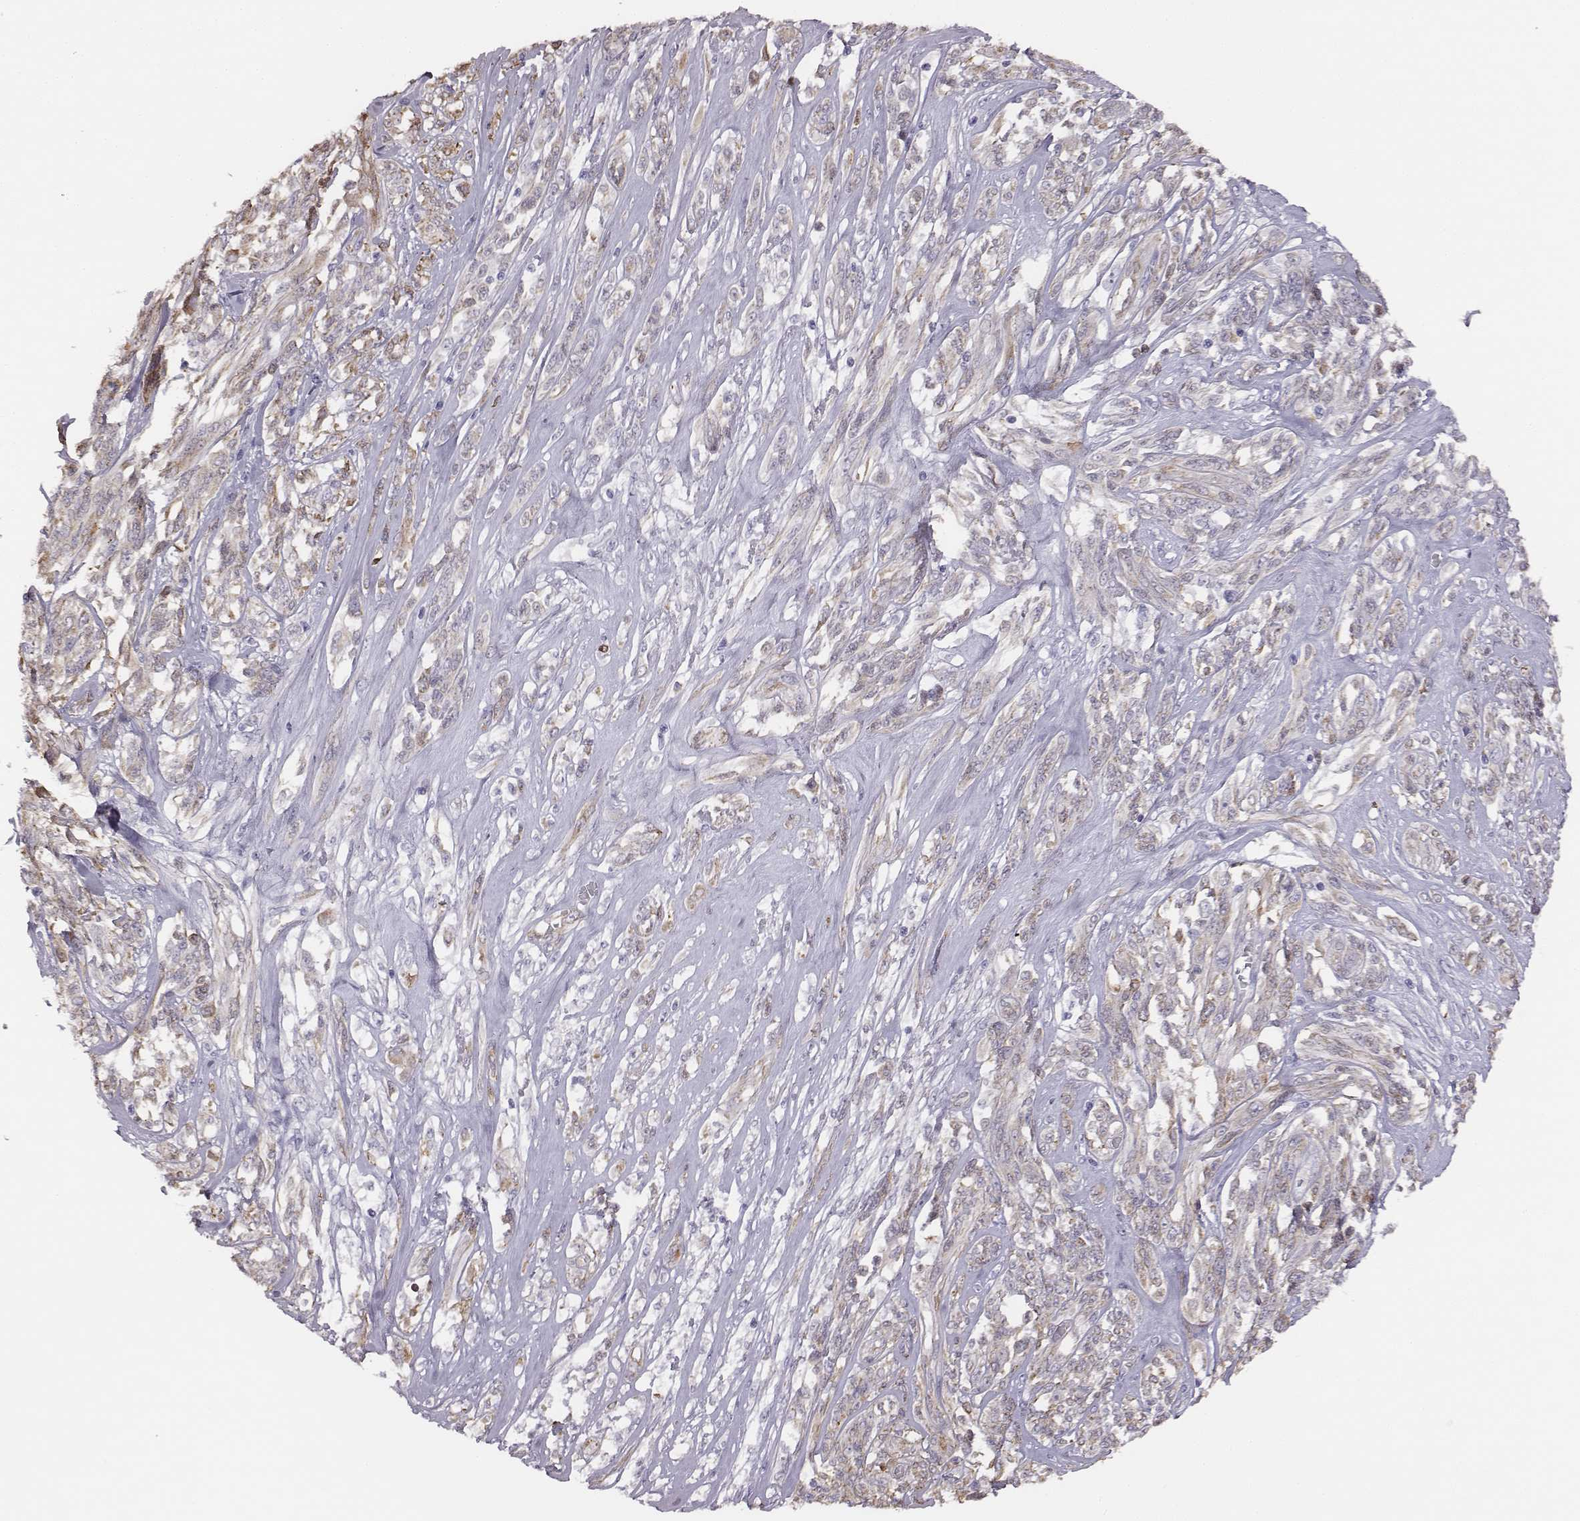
{"staining": {"intensity": "negative", "quantity": "none", "location": "none"}, "tissue": "melanoma", "cell_type": "Tumor cells", "image_type": "cancer", "snomed": [{"axis": "morphology", "description": "Malignant melanoma, NOS"}, {"axis": "topography", "description": "Skin"}], "caption": "The IHC micrograph has no significant positivity in tumor cells of melanoma tissue.", "gene": "GUCA1A", "patient": {"sex": "female", "age": 91}}